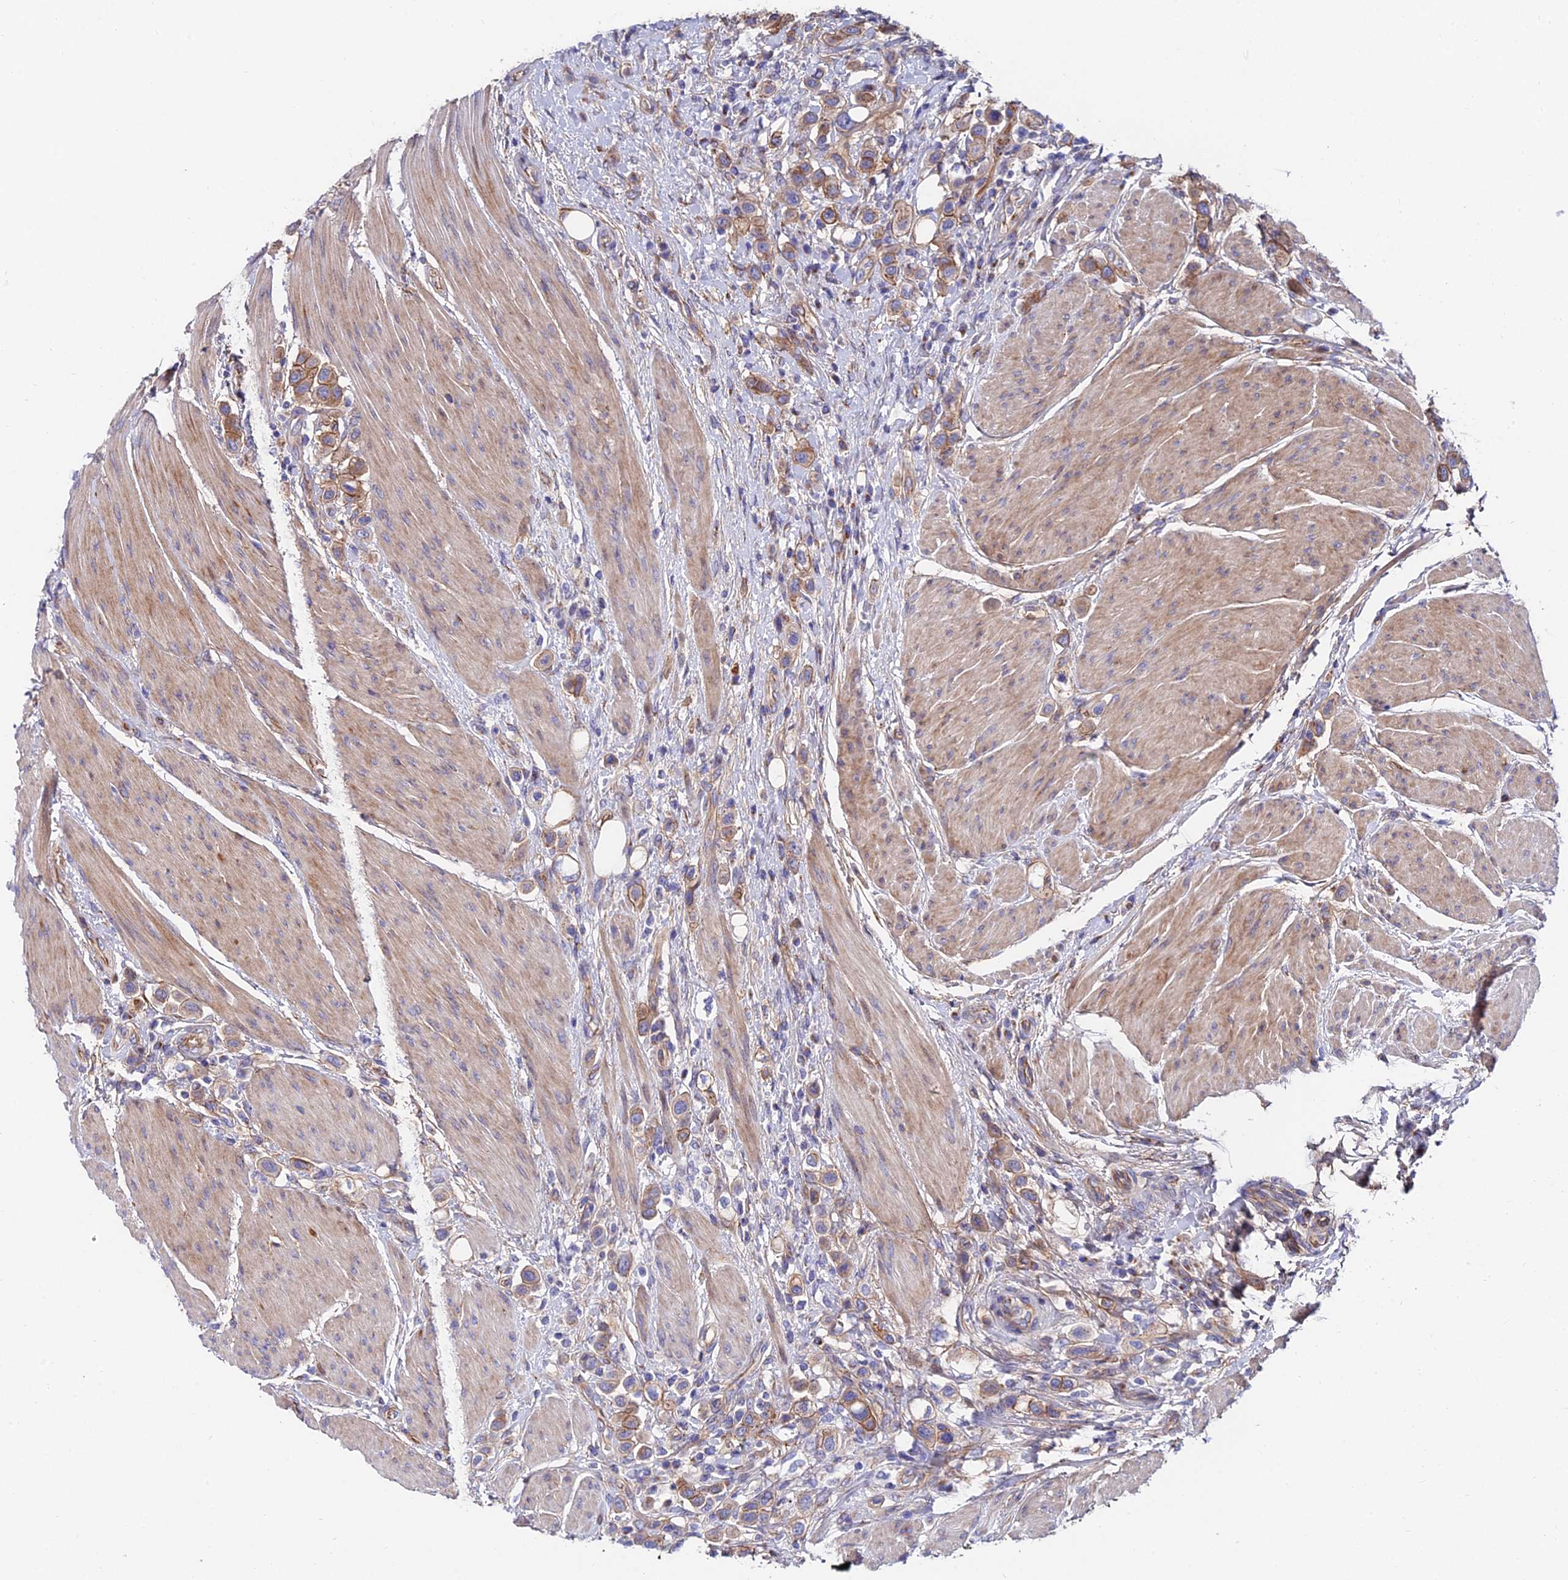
{"staining": {"intensity": "weak", "quantity": ">75%", "location": "cytoplasmic/membranous"}, "tissue": "urothelial cancer", "cell_type": "Tumor cells", "image_type": "cancer", "snomed": [{"axis": "morphology", "description": "Urothelial carcinoma, High grade"}, {"axis": "topography", "description": "Urinary bladder"}], "caption": "The photomicrograph demonstrates immunohistochemical staining of urothelial cancer. There is weak cytoplasmic/membranous positivity is seen in about >75% of tumor cells.", "gene": "ADGRF3", "patient": {"sex": "male", "age": 50}}